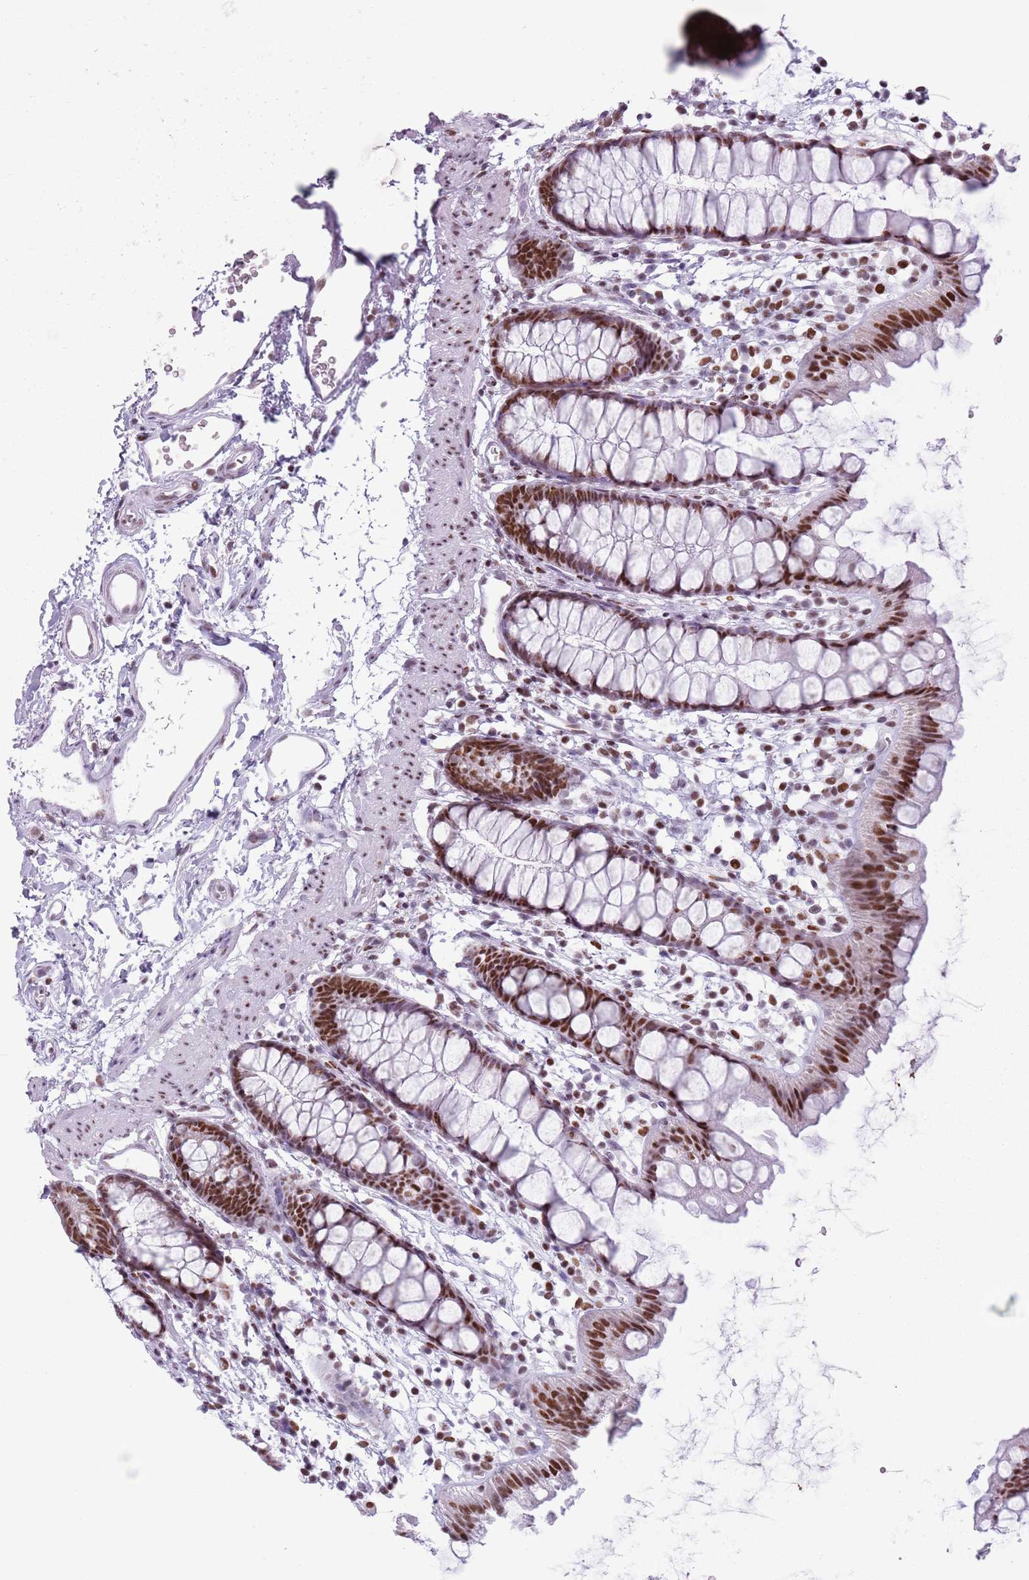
{"staining": {"intensity": "strong", "quantity": ">75%", "location": "nuclear"}, "tissue": "rectum", "cell_type": "Glandular cells", "image_type": "normal", "snomed": [{"axis": "morphology", "description": "Normal tissue, NOS"}, {"axis": "topography", "description": "Rectum"}], "caption": "Rectum stained with DAB (3,3'-diaminobenzidine) IHC displays high levels of strong nuclear positivity in approximately >75% of glandular cells.", "gene": "FAM104B", "patient": {"sex": "female", "age": 65}}